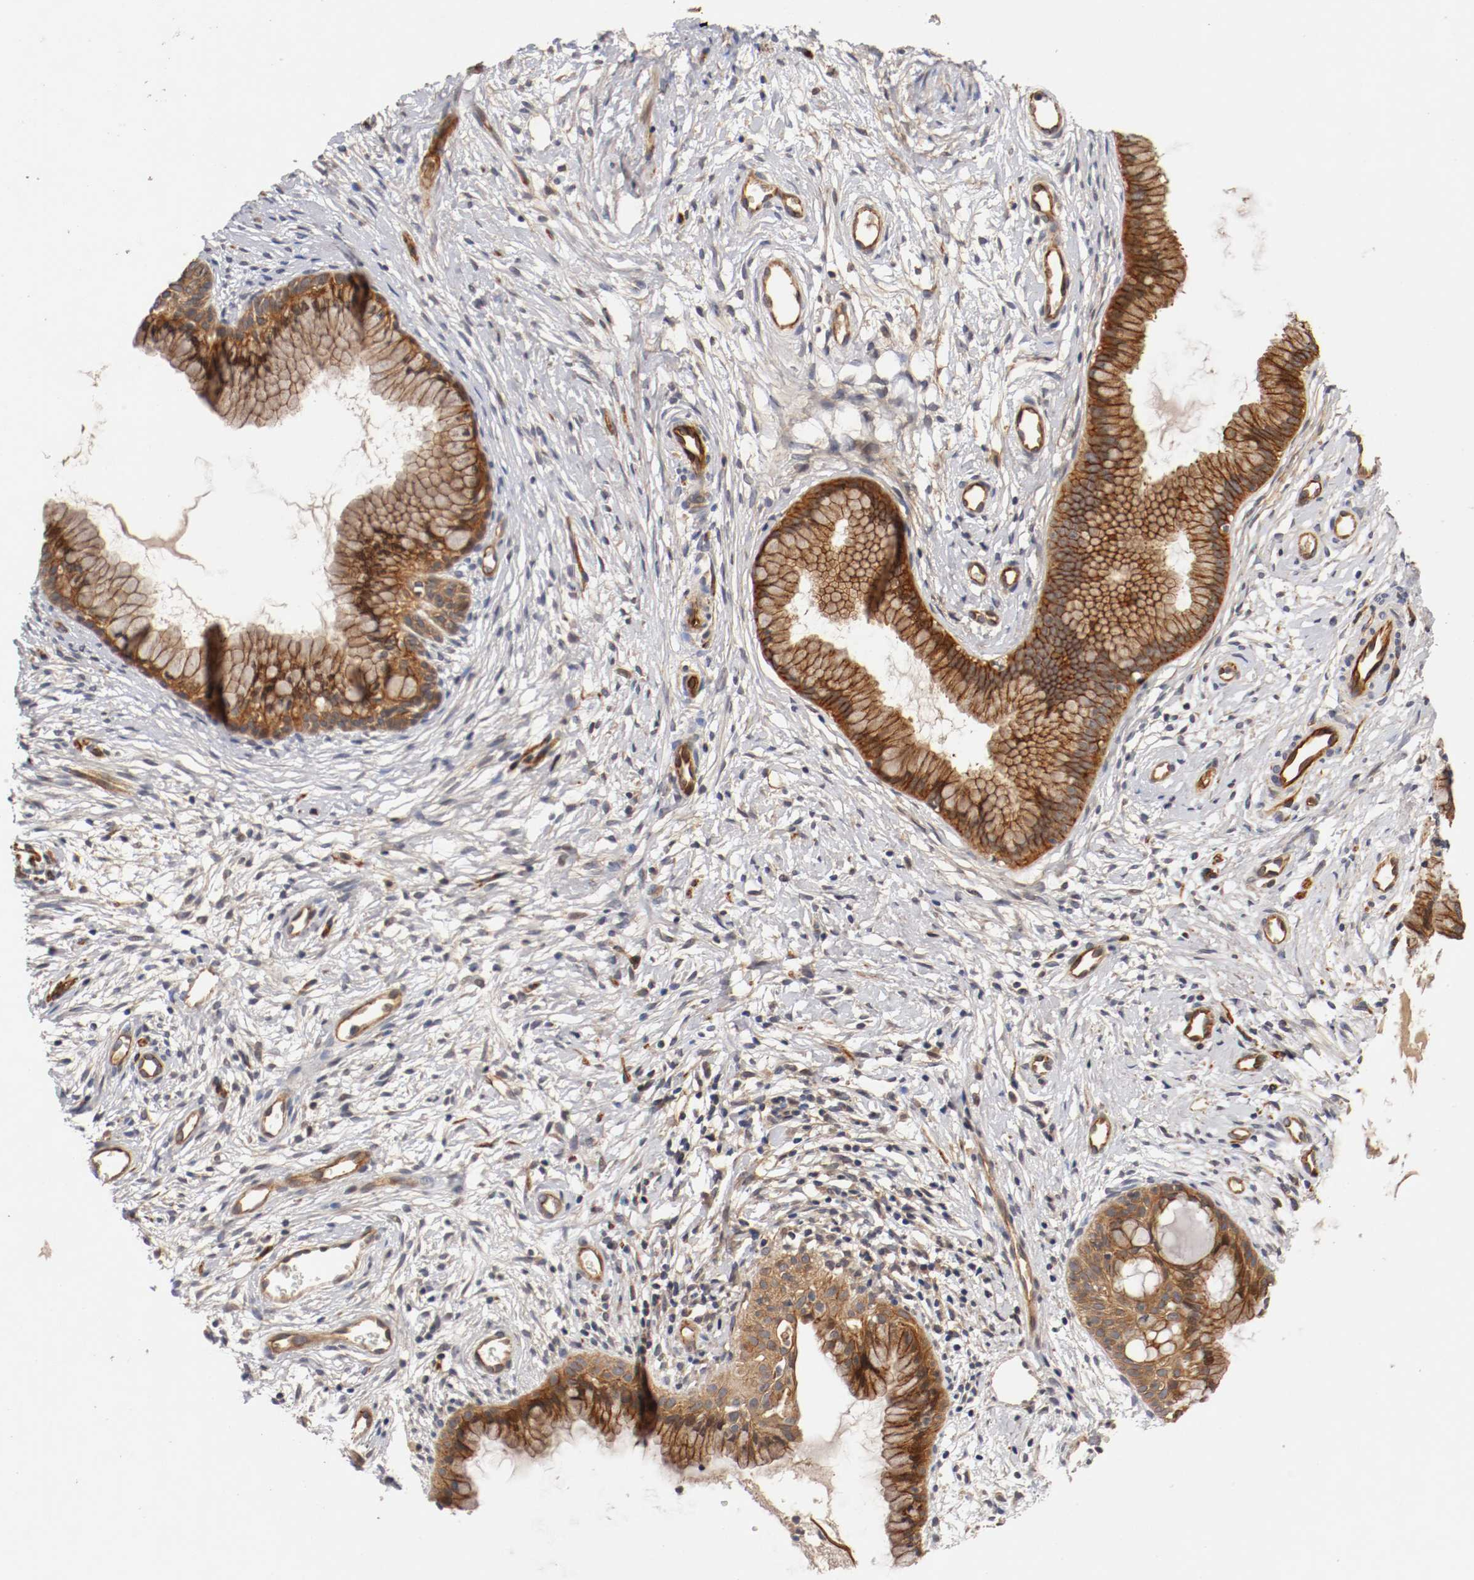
{"staining": {"intensity": "strong", "quantity": ">75%", "location": "cytoplasmic/membranous"}, "tissue": "cervix", "cell_type": "Glandular cells", "image_type": "normal", "snomed": [{"axis": "morphology", "description": "Normal tissue, NOS"}, {"axis": "topography", "description": "Cervix"}], "caption": "The image shows a brown stain indicating the presence of a protein in the cytoplasmic/membranous of glandular cells in cervix. (Brightfield microscopy of DAB IHC at high magnification).", "gene": "TYK2", "patient": {"sex": "female", "age": 39}}